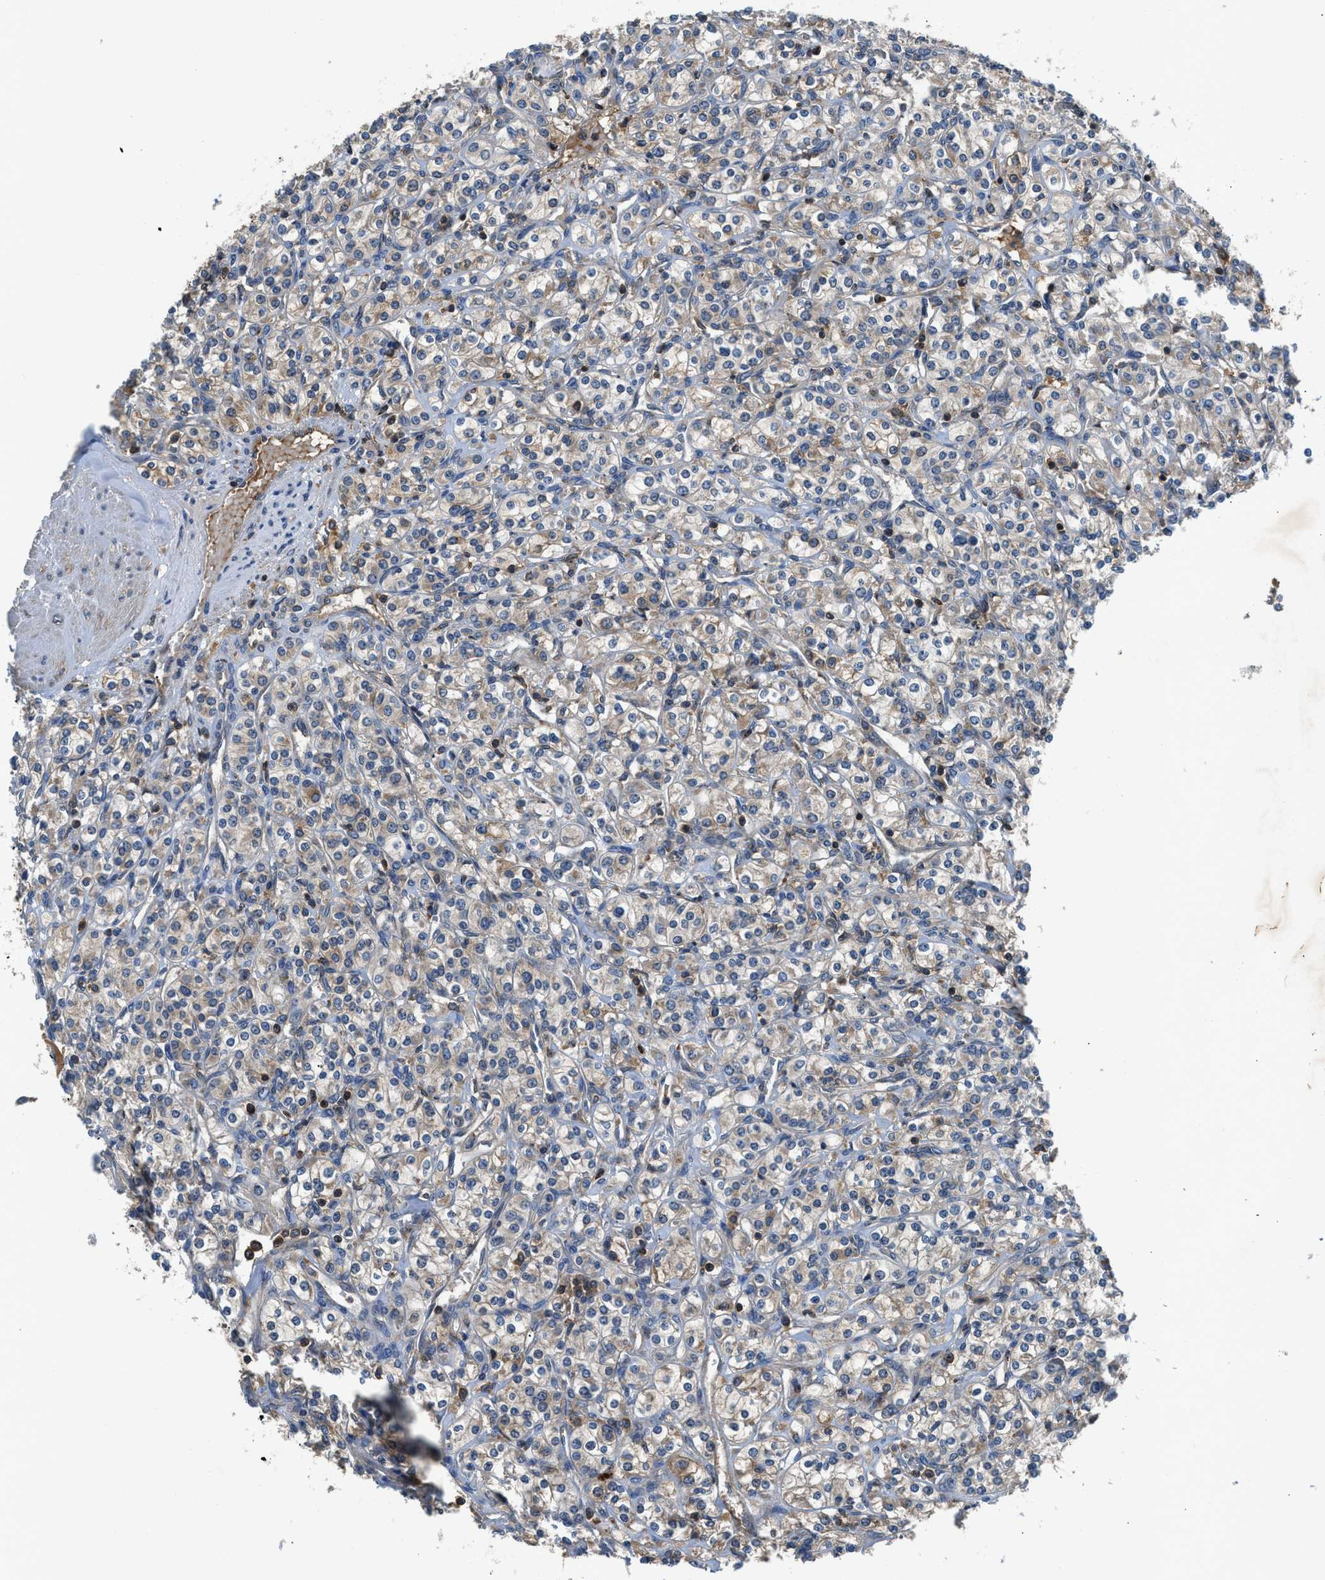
{"staining": {"intensity": "weak", "quantity": "<25%", "location": "cytoplasmic/membranous"}, "tissue": "renal cancer", "cell_type": "Tumor cells", "image_type": "cancer", "snomed": [{"axis": "morphology", "description": "Adenocarcinoma, NOS"}, {"axis": "topography", "description": "Kidney"}], "caption": "This is a image of IHC staining of renal cancer, which shows no positivity in tumor cells.", "gene": "PAFAH2", "patient": {"sex": "male", "age": 77}}